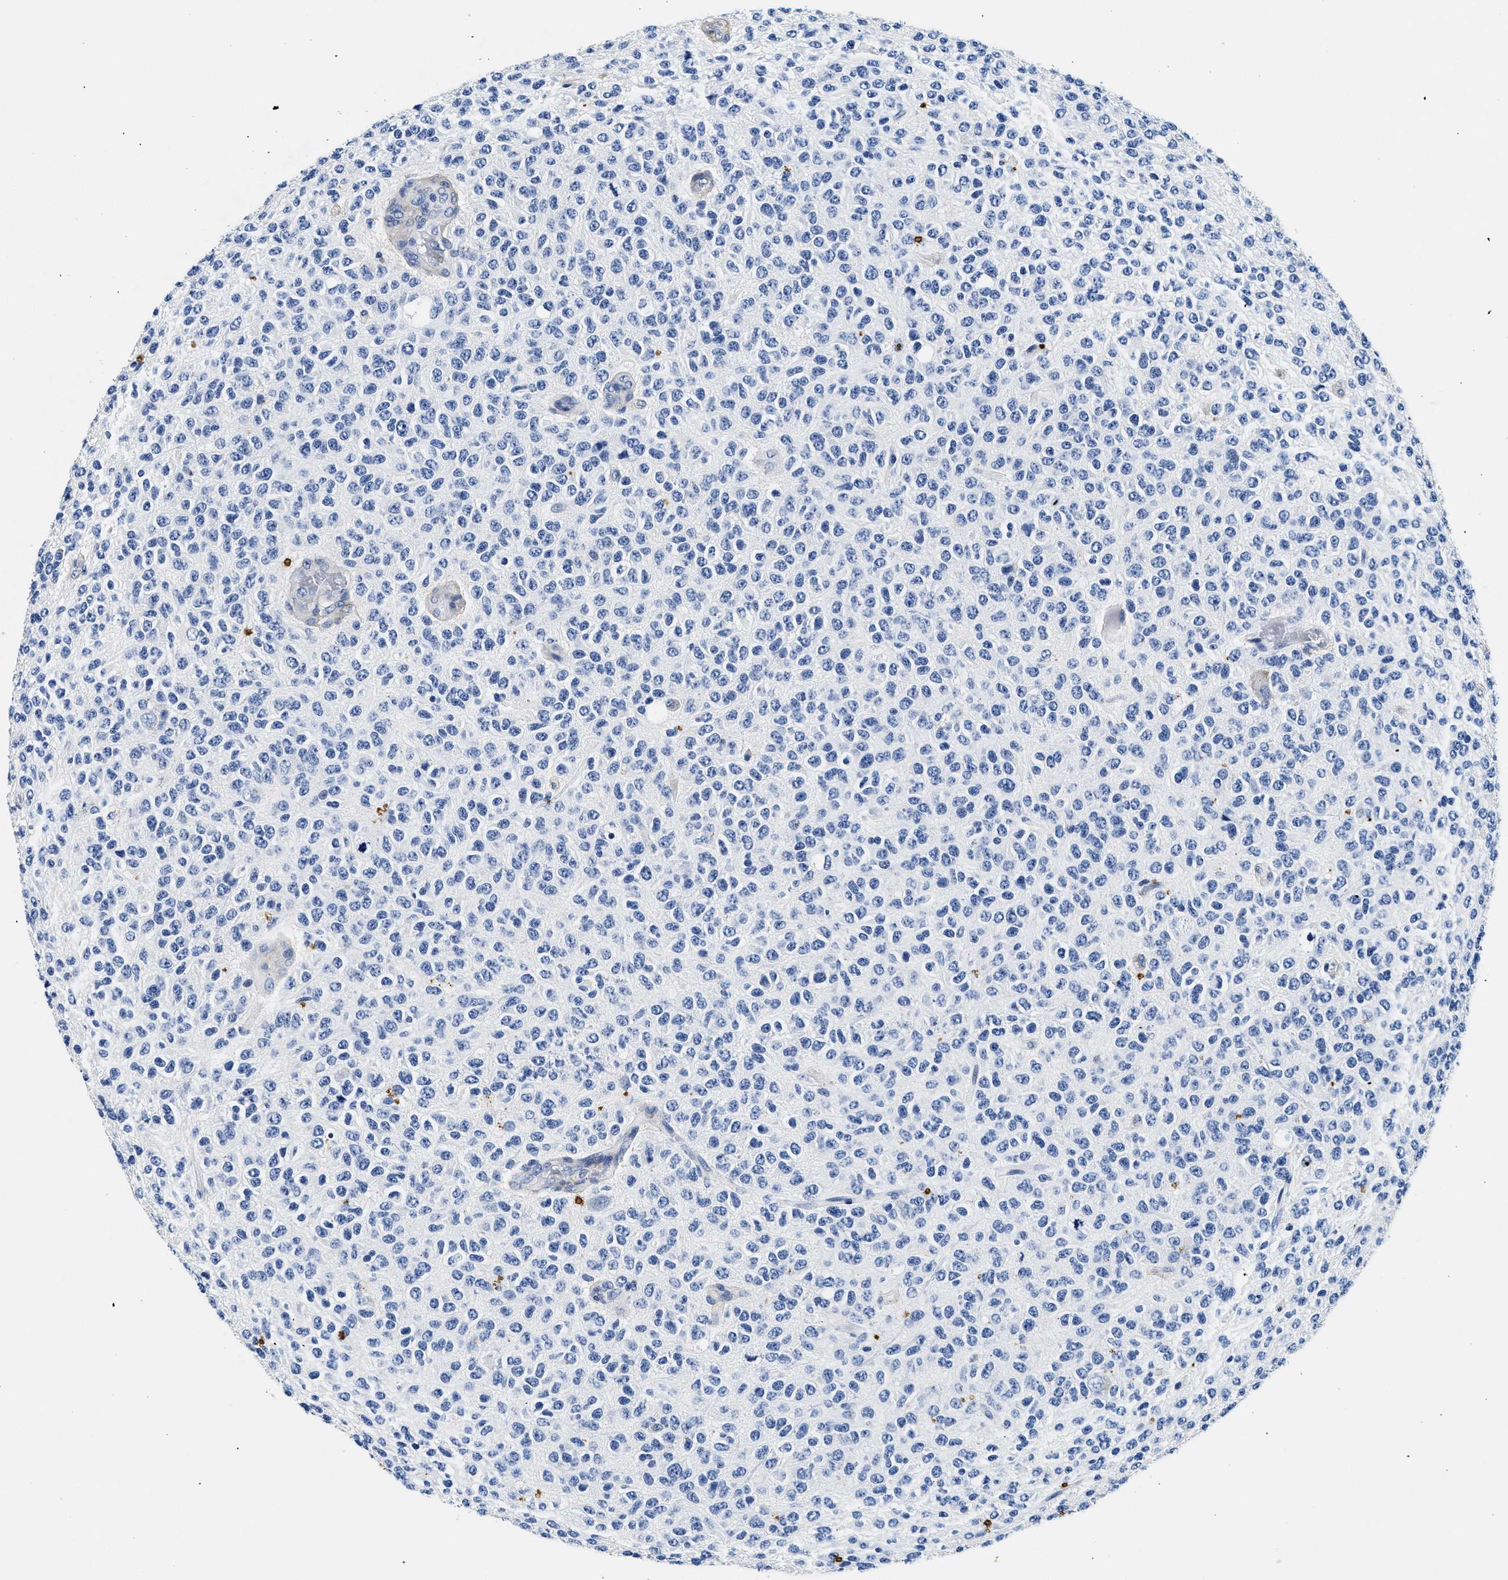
{"staining": {"intensity": "negative", "quantity": "none", "location": "none"}, "tissue": "glioma", "cell_type": "Tumor cells", "image_type": "cancer", "snomed": [{"axis": "morphology", "description": "Glioma, malignant, High grade"}, {"axis": "topography", "description": "pancreas cauda"}], "caption": "Immunohistochemistry (IHC) micrograph of glioma stained for a protein (brown), which shows no expression in tumor cells.", "gene": "LAMA3", "patient": {"sex": "male", "age": 60}}